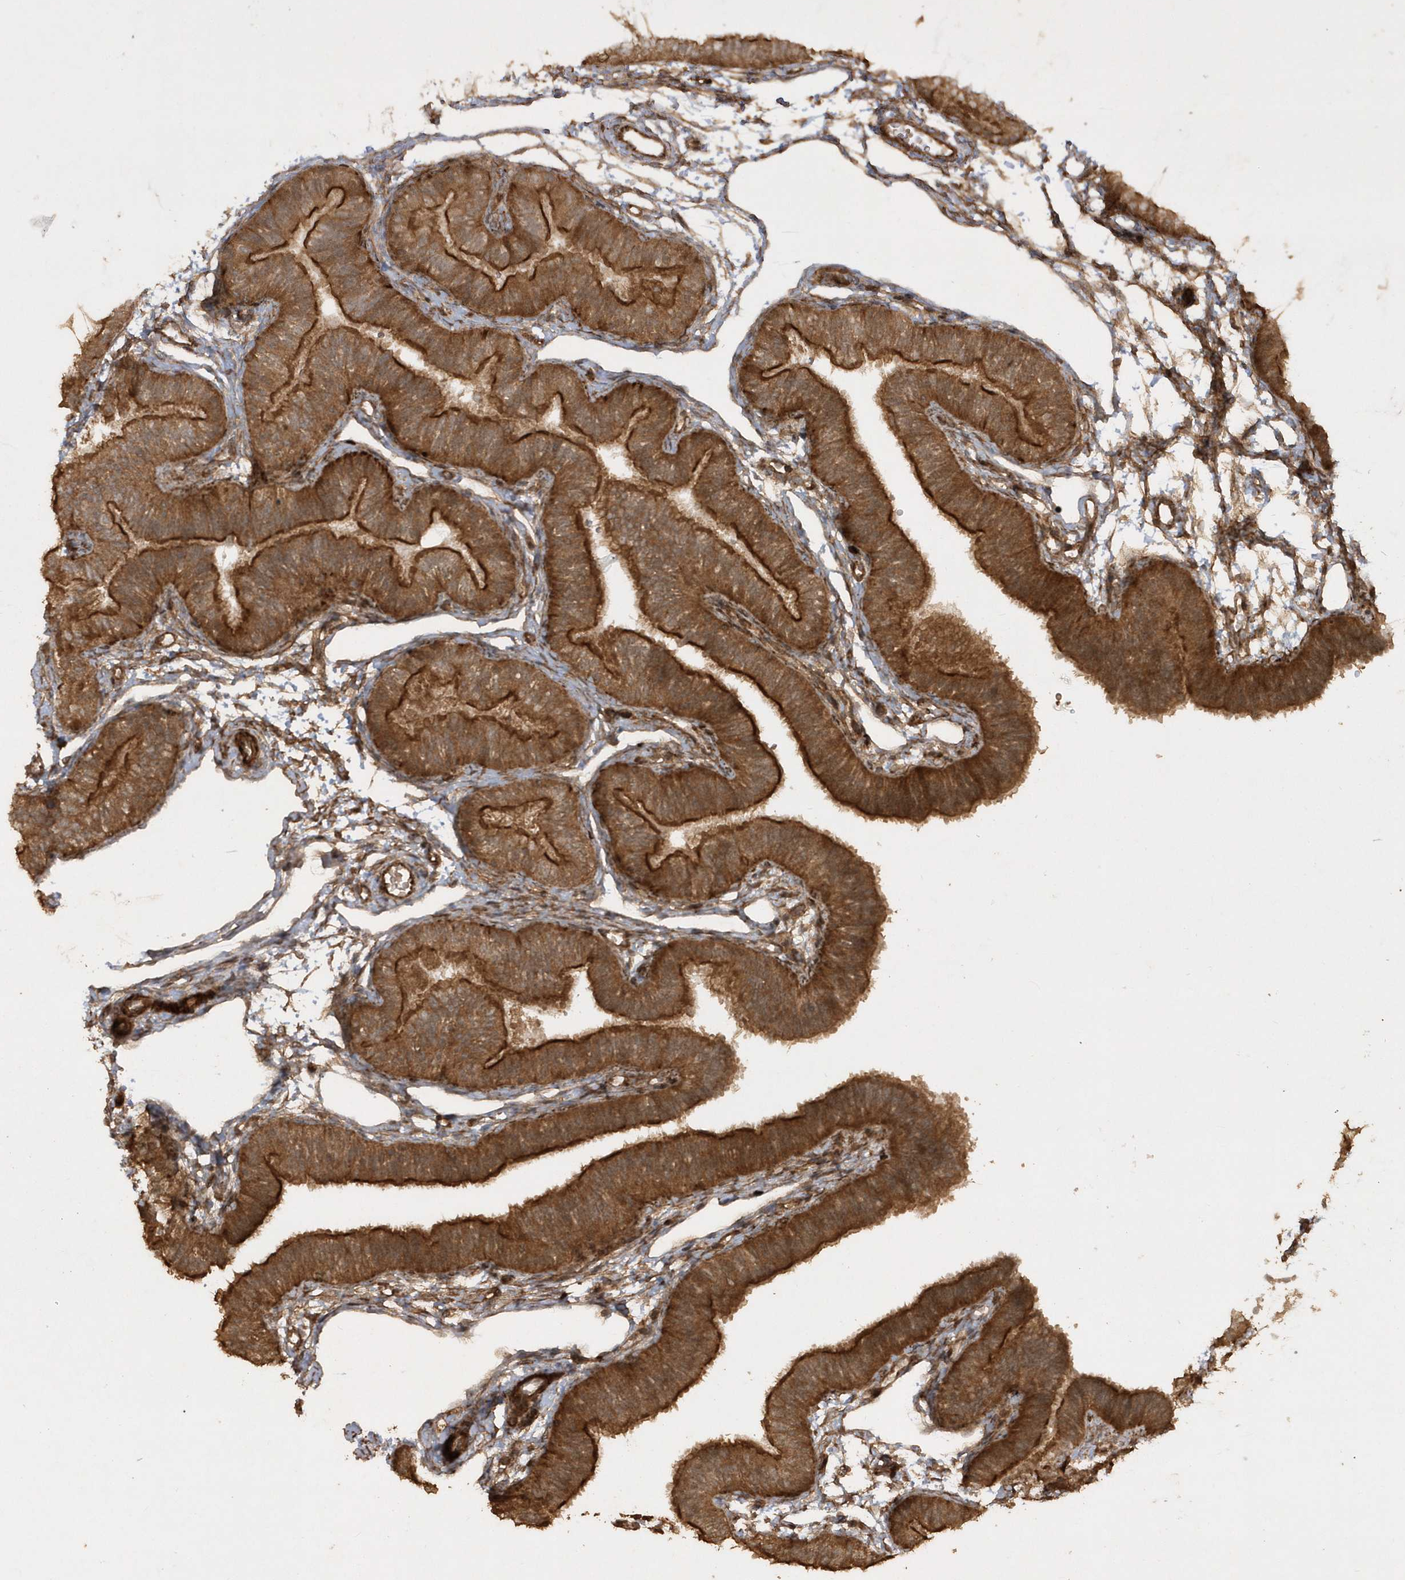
{"staining": {"intensity": "strong", "quantity": ">75%", "location": "cytoplasmic/membranous"}, "tissue": "fallopian tube", "cell_type": "Glandular cells", "image_type": "normal", "snomed": [{"axis": "morphology", "description": "Normal tissue, NOS"}, {"axis": "topography", "description": "Fallopian tube"}], "caption": "About >75% of glandular cells in benign human fallopian tube exhibit strong cytoplasmic/membranous protein staining as visualized by brown immunohistochemical staining.", "gene": "AVPI1", "patient": {"sex": "female", "age": 35}}